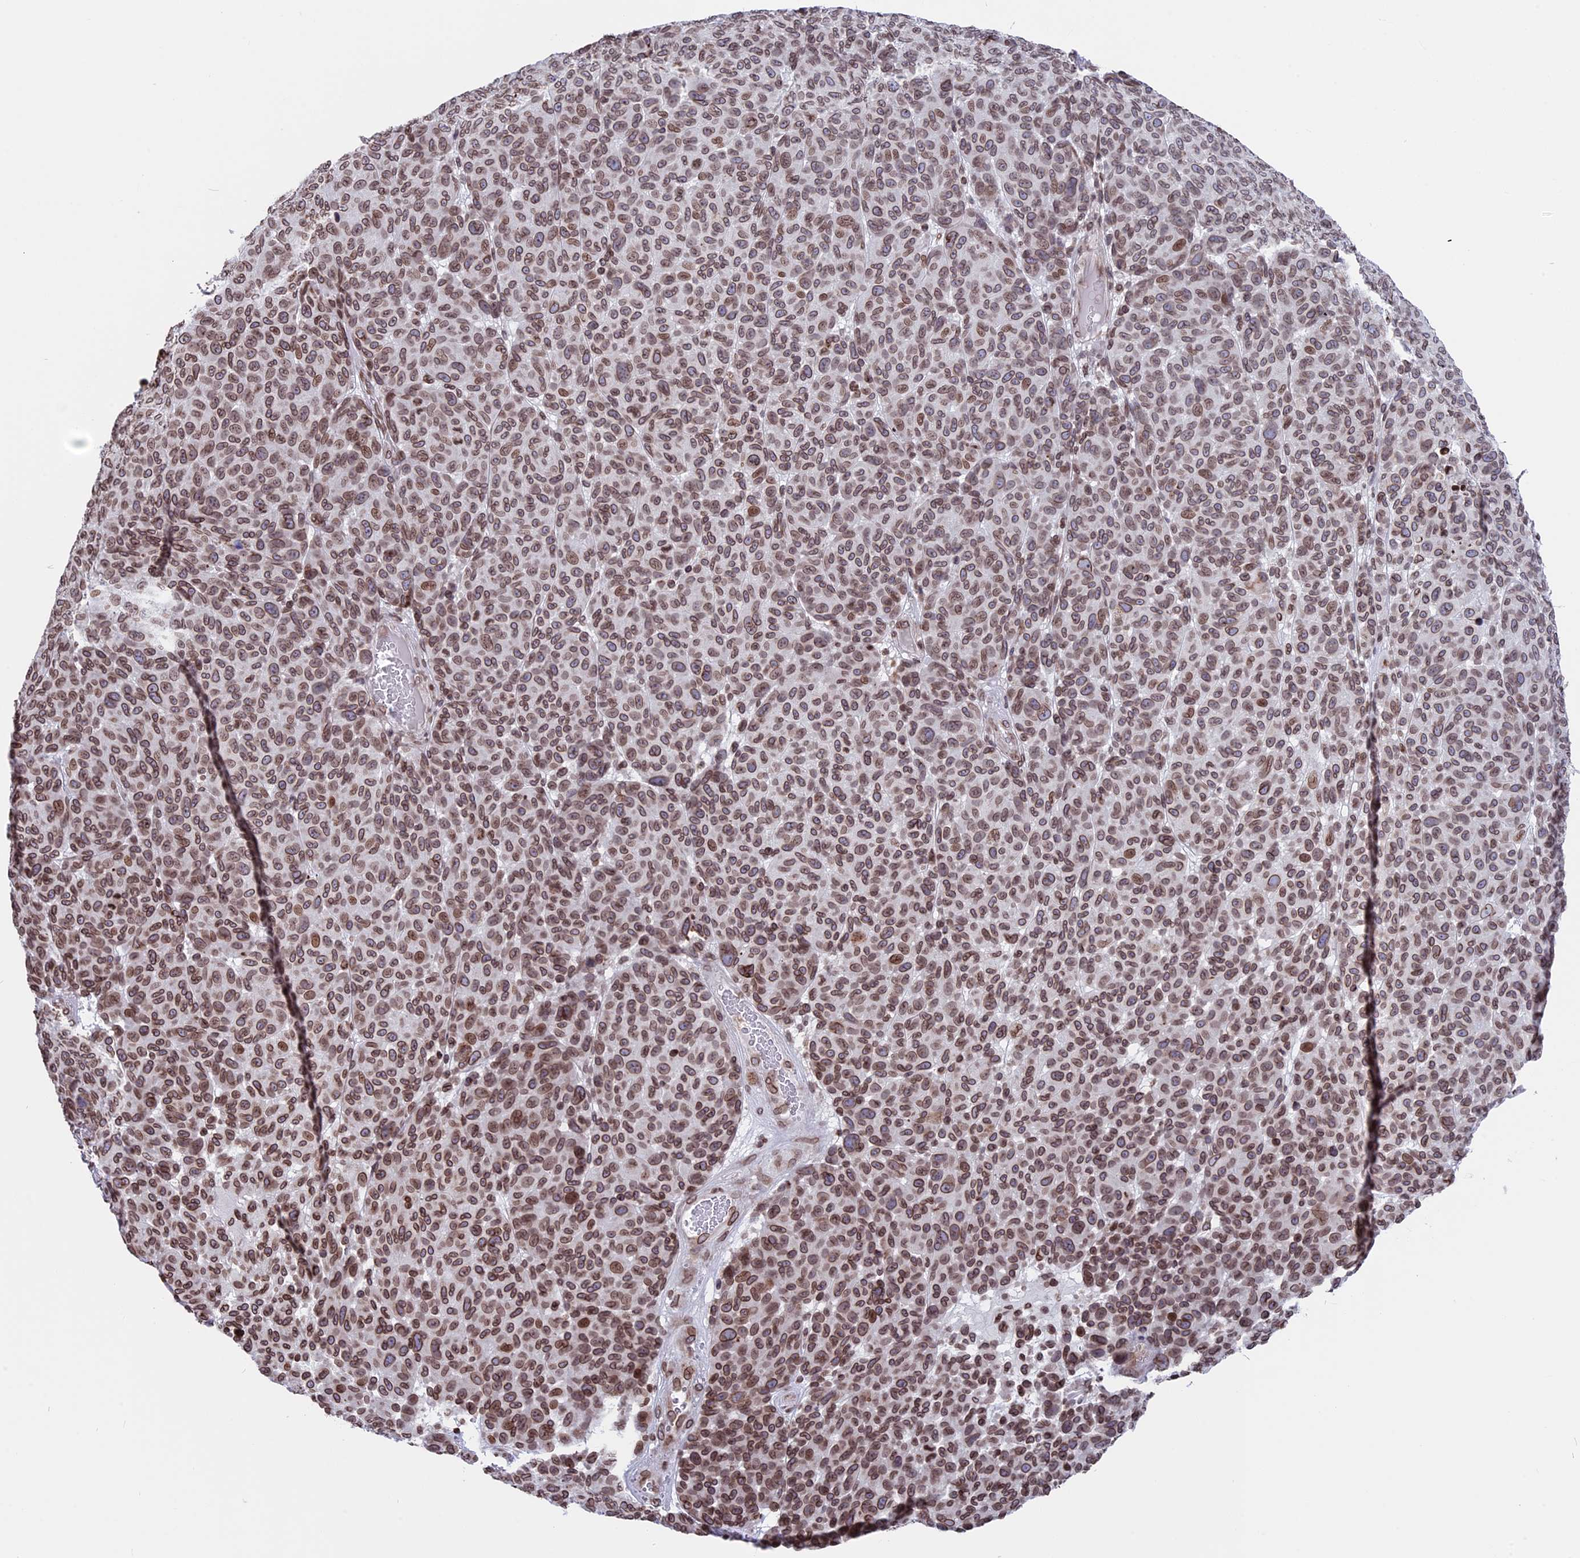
{"staining": {"intensity": "moderate", "quantity": ">75%", "location": "cytoplasmic/membranous,nuclear"}, "tissue": "melanoma", "cell_type": "Tumor cells", "image_type": "cancer", "snomed": [{"axis": "morphology", "description": "Malignant melanoma, NOS"}, {"axis": "topography", "description": "Skin"}], "caption": "Immunohistochemistry (IHC) (DAB (3,3'-diaminobenzidine)) staining of human malignant melanoma displays moderate cytoplasmic/membranous and nuclear protein positivity in approximately >75% of tumor cells.", "gene": "PTCHD4", "patient": {"sex": "male", "age": 49}}